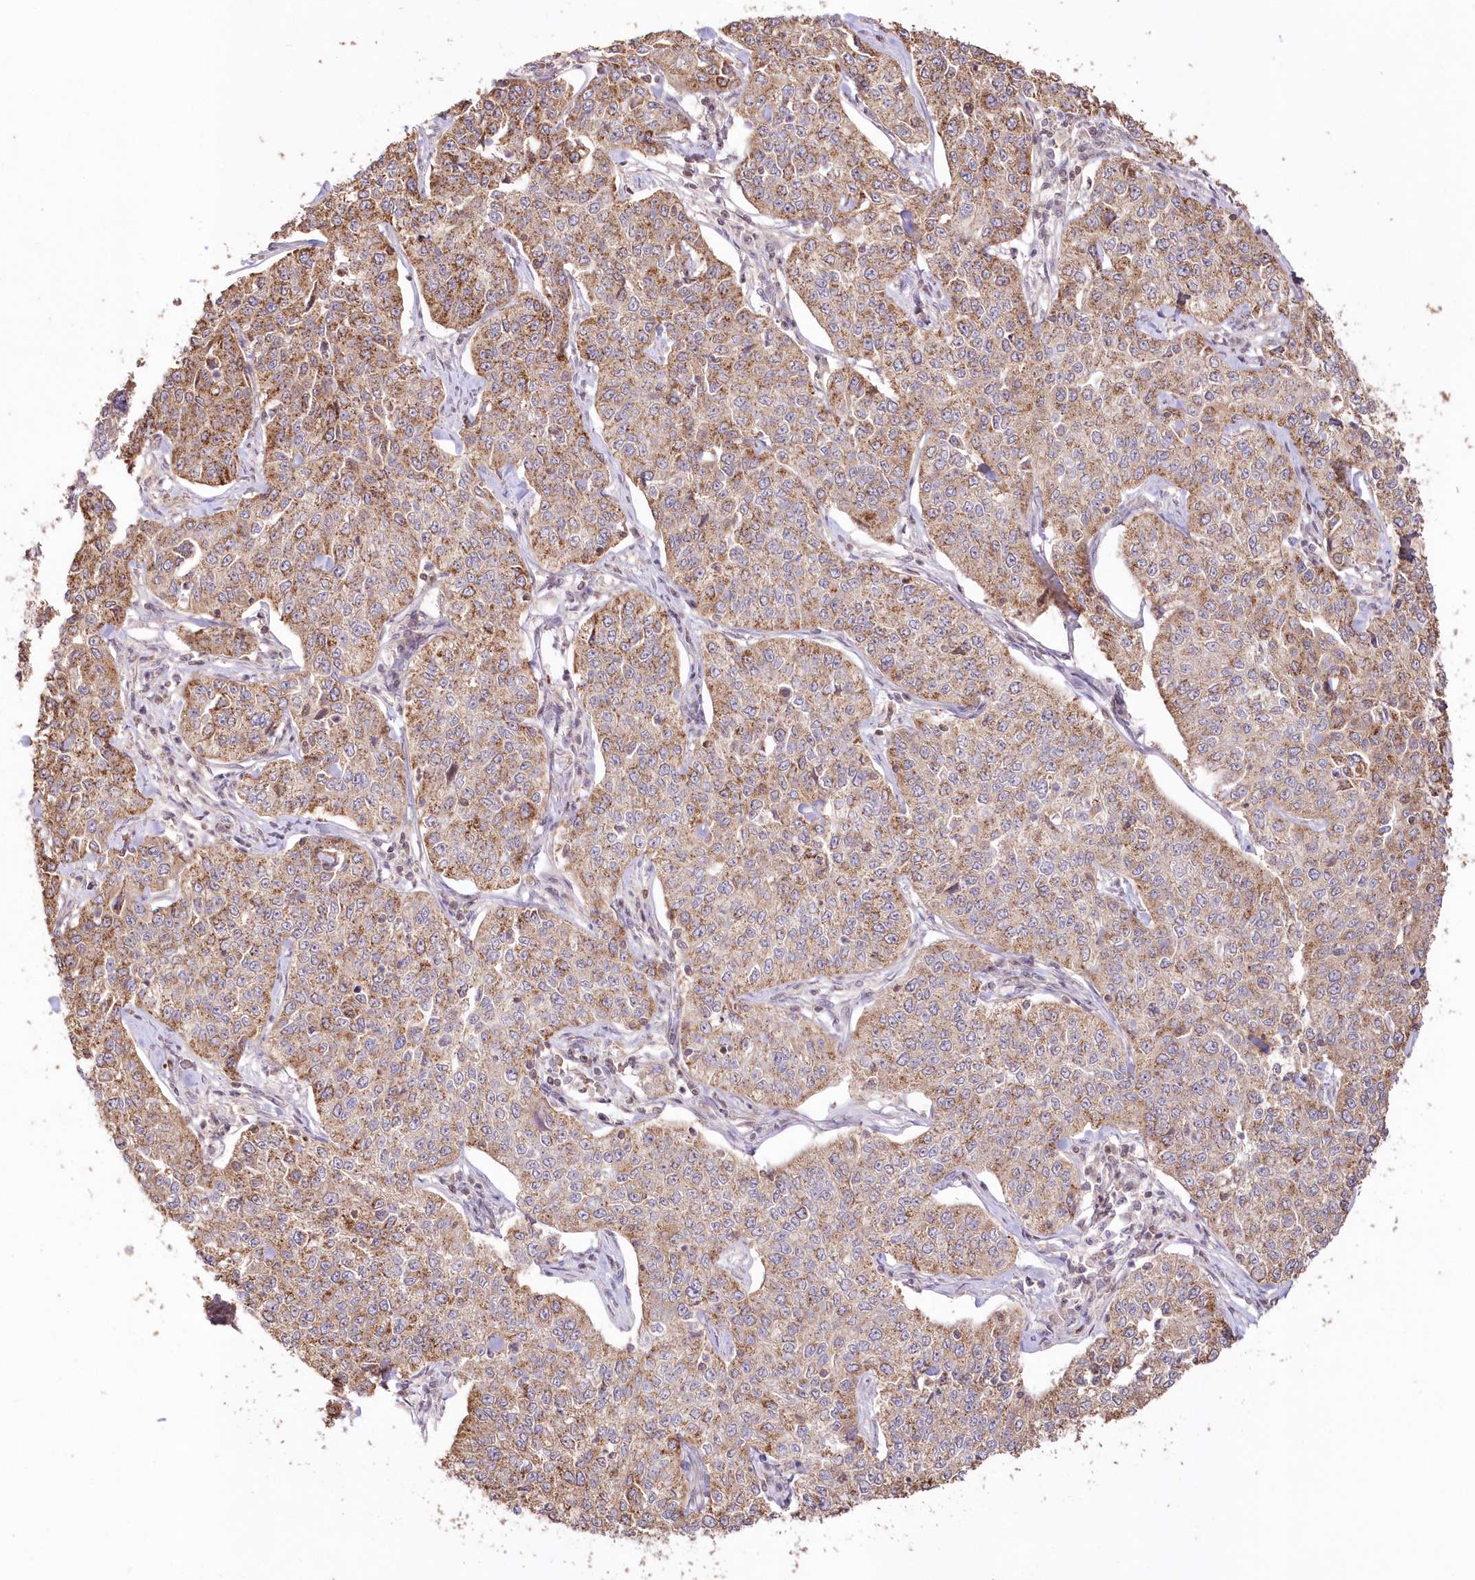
{"staining": {"intensity": "moderate", "quantity": "25%-75%", "location": "cytoplasmic/membranous"}, "tissue": "cervical cancer", "cell_type": "Tumor cells", "image_type": "cancer", "snomed": [{"axis": "morphology", "description": "Squamous cell carcinoma, NOS"}, {"axis": "topography", "description": "Cervix"}], "caption": "High-power microscopy captured an immunohistochemistry image of cervical cancer (squamous cell carcinoma), revealing moderate cytoplasmic/membranous staining in about 25%-75% of tumor cells. The staining was performed using DAB, with brown indicating positive protein expression. Nuclei are stained blue with hematoxylin.", "gene": "STK17B", "patient": {"sex": "female", "age": 35}}